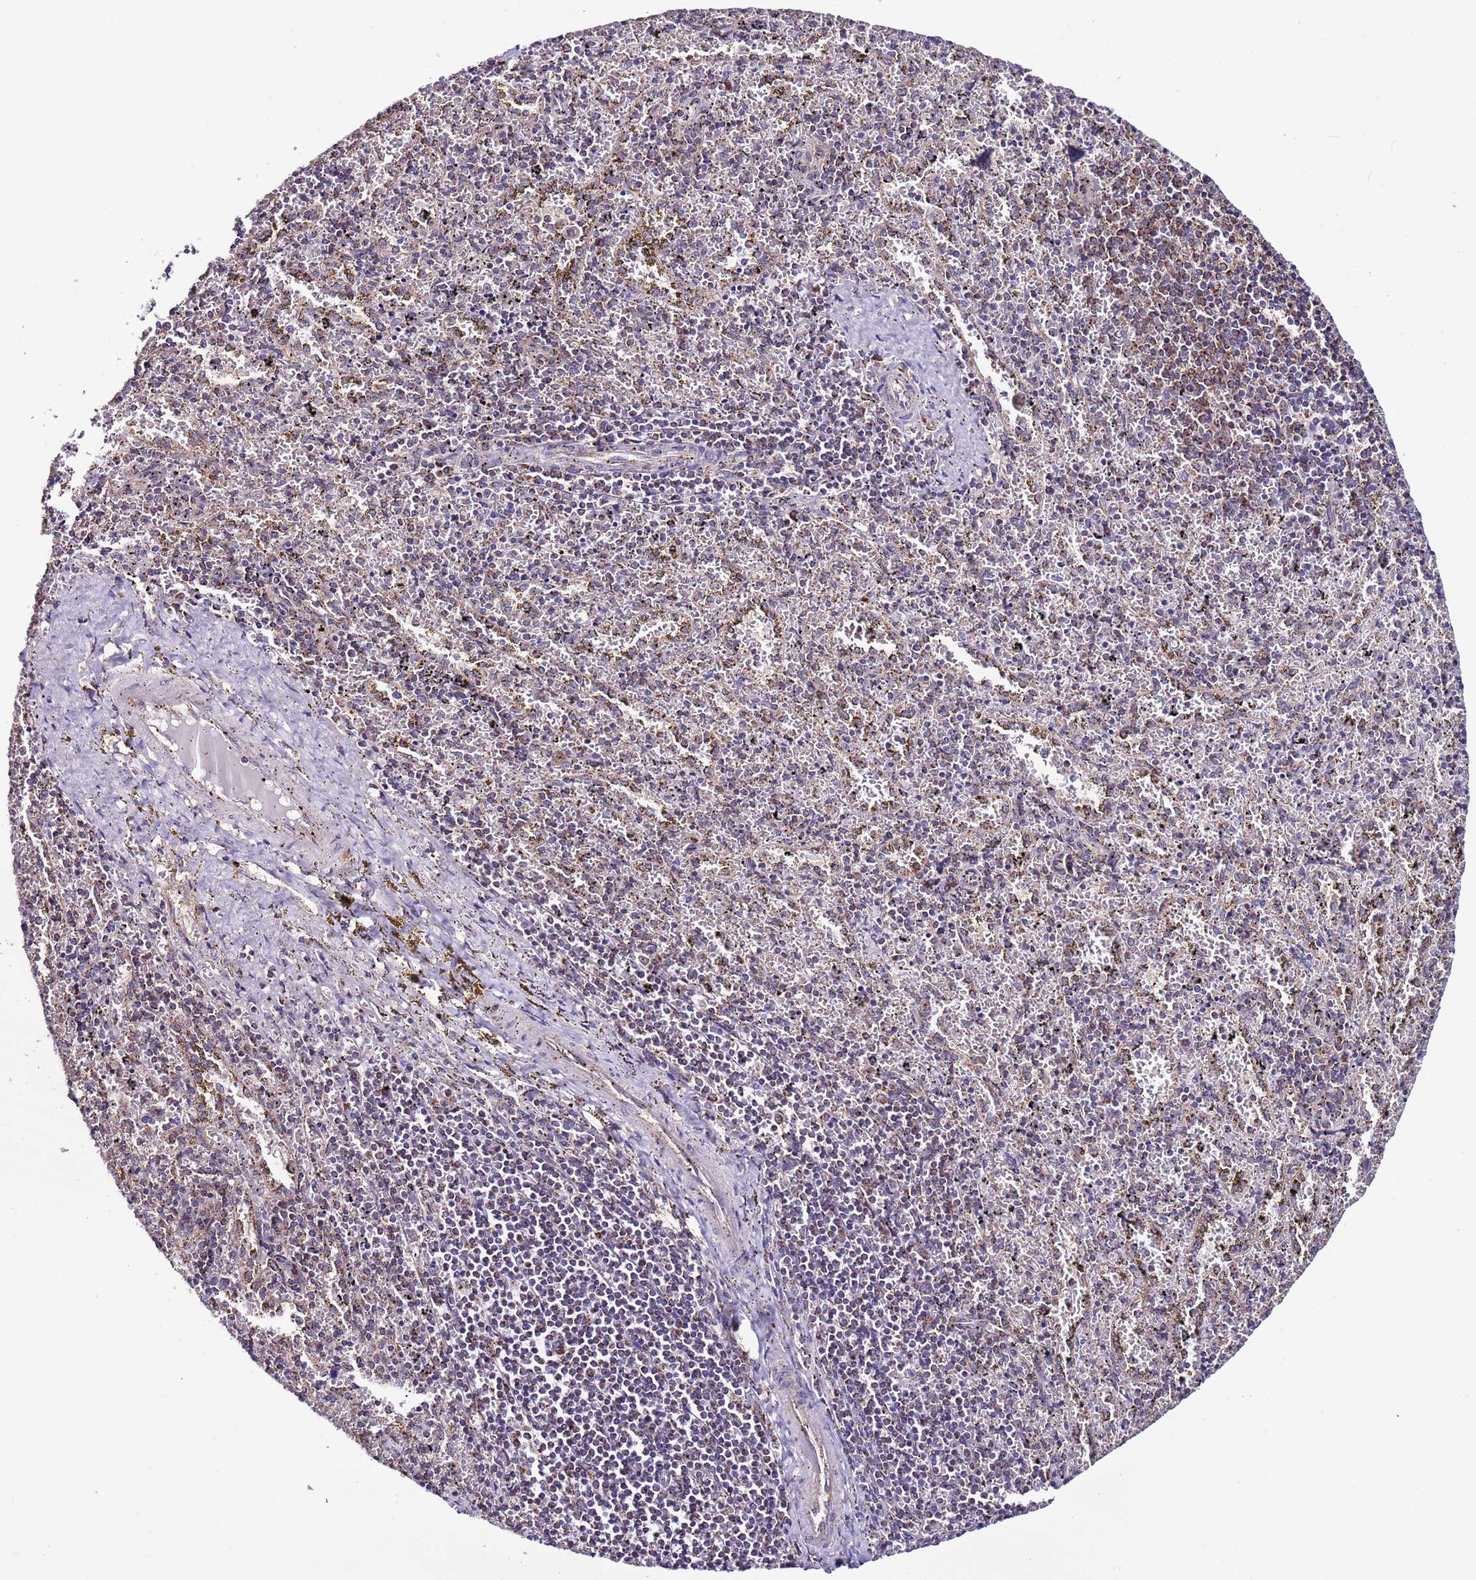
{"staining": {"intensity": "negative", "quantity": "none", "location": "none"}, "tissue": "spleen", "cell_type": "Cells in red pulp", "image_type": "normal", "snomed": [{"axis": "morphology", "description": "Normal tissue, NOS"}, {"axis": "topography", "description": "Spleen"}], "caption": "A high-resolution histopathology image shows immunohistochemistry staining of unremarkable spleen, which demonstrates no significant expression in cells in red pulp. (DAB (3,3'-diaminobenzidine) IHC visualized using brightfield microscopy, high magnification).", "gene": "AHI1", "patient": {"sex": "male", "age": 11}}